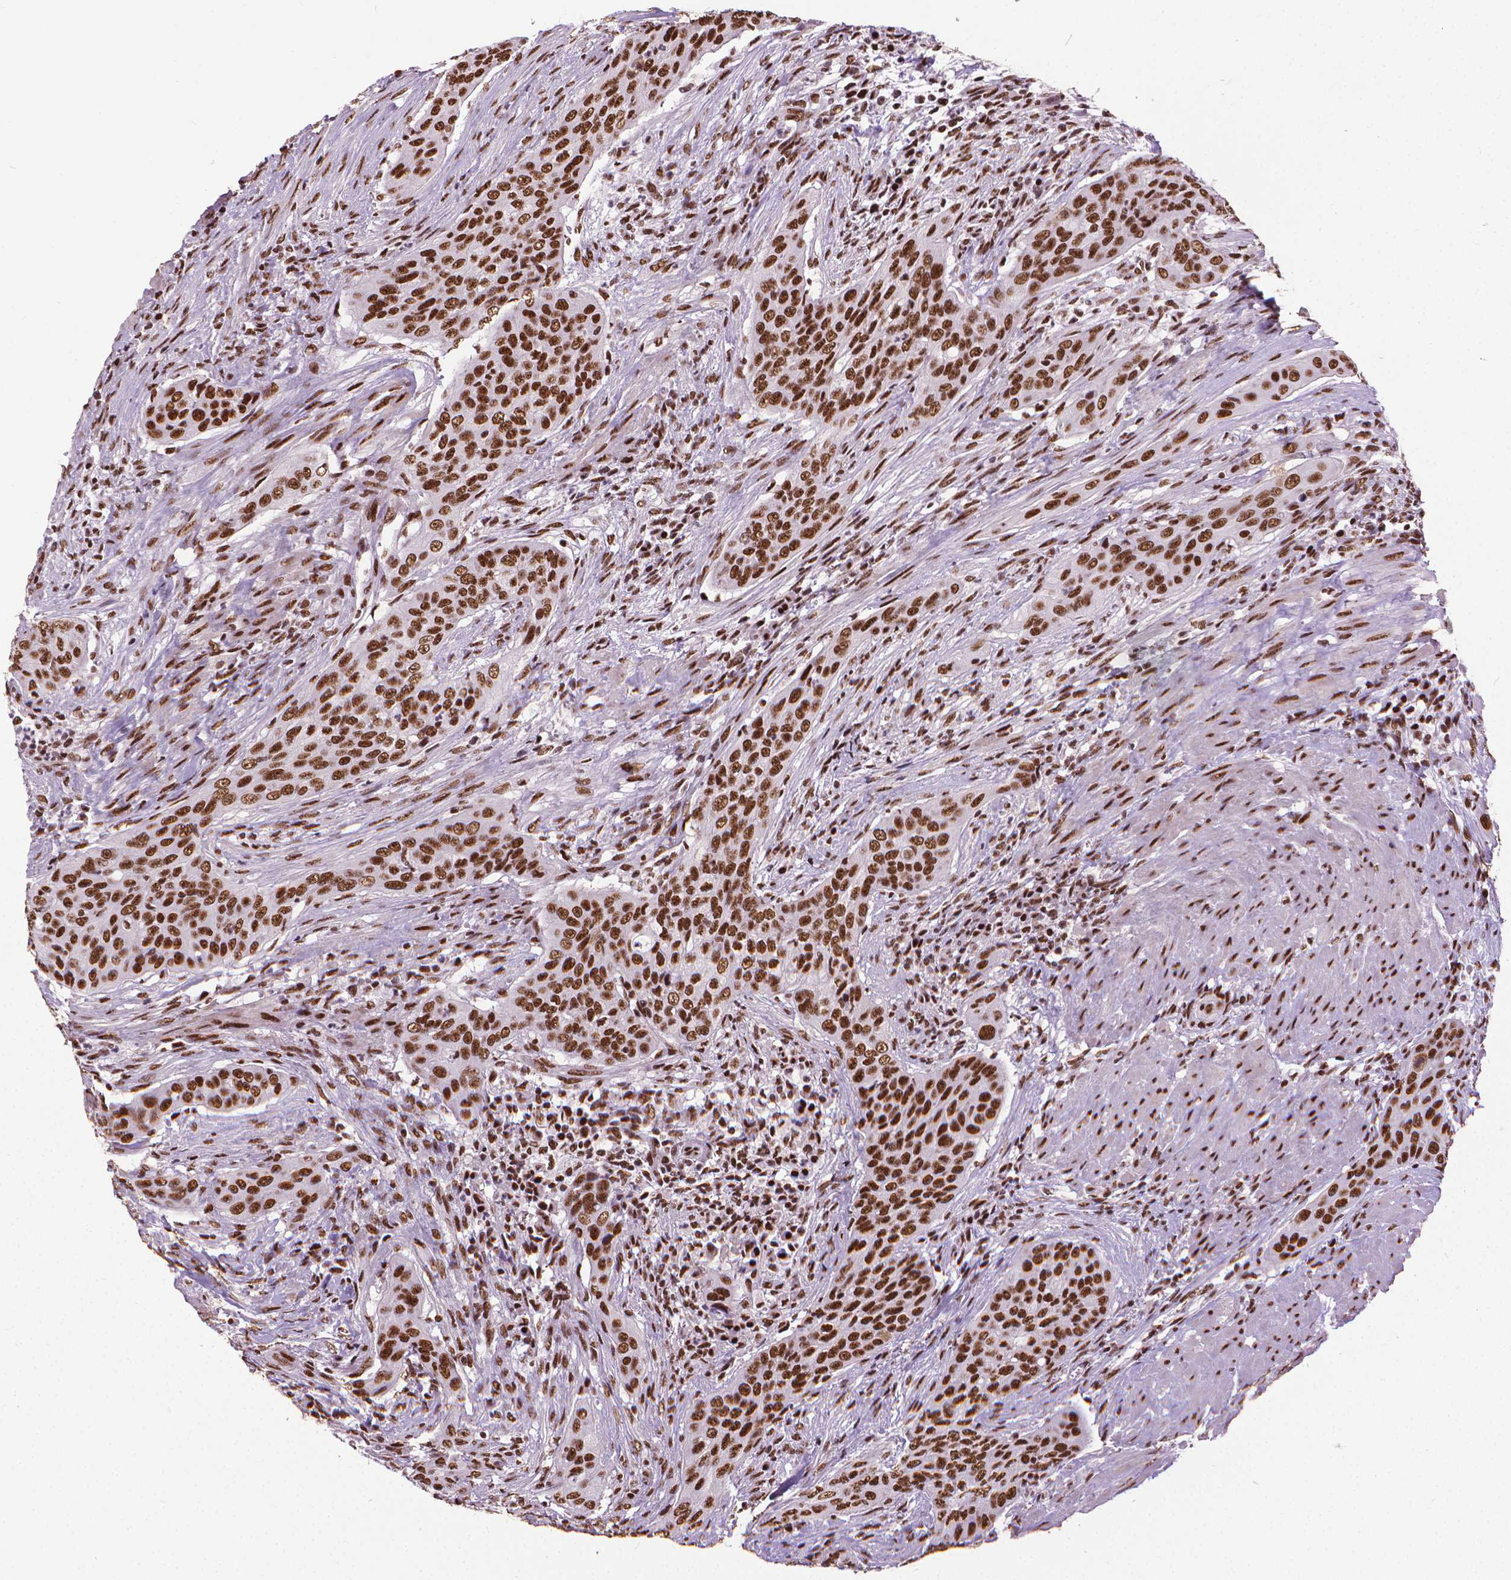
{"staining": {"intensity": "strong", "quantity": ">75%", "location": "nuclear"}, "tissue": "urothelial cancer", "cell_type": "Tumor cells", "image_type": "cancer", "snomed": [{"axis": "morphology", "description": "Urothelial carcinoma, High grade"}, {"axis": "topography", "description": "Urinary bladder"}], "caption": "Brown immunohistochemical staining in human high-grade urothelial carcinoma displays strong nuclear staining in about >75% of tumor cells.", "gene": "AKAP8", "patient": {"sex": "male", "age": 82}}